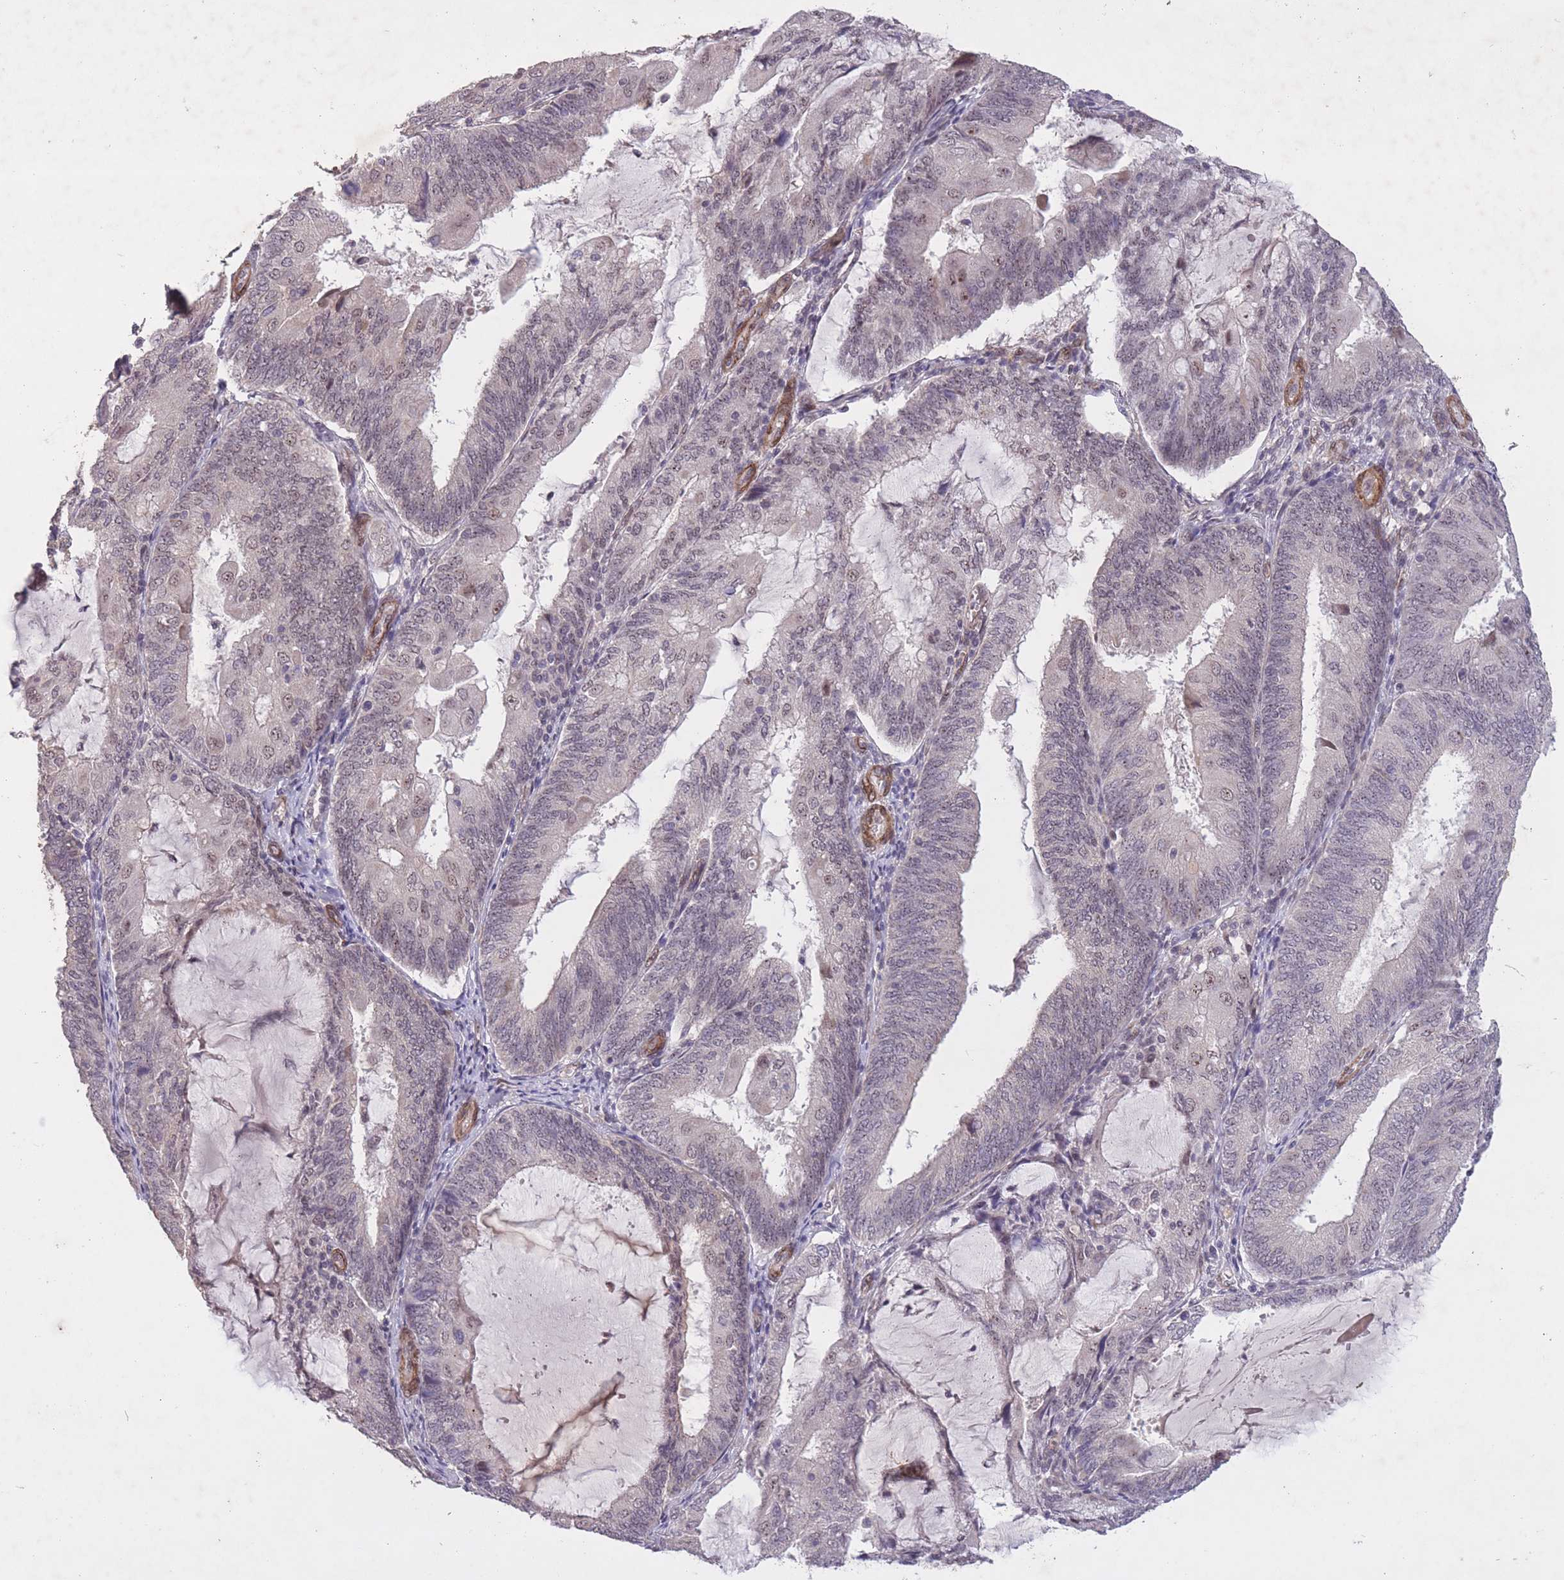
{"staining": {"intensity": "weak", "quantity": "25%-75%", "location": "nuclear"}, "tissue": "endometrial cancer", "cell_type": "Tumor cells", "image_type": "cancer", "snomed": [{"axis": "morphology", "description": "Adenocarcinoma, NOS"}, {"axis": "topography", "description": "Endometrium"}], "caption": "Weak nuclear staining is appreciated in approximately 25%-75% of tumor cells in endometrial adenocarcinoma.", "gene": "CBX6", "patient": {"sex": "female", "age": 81}}